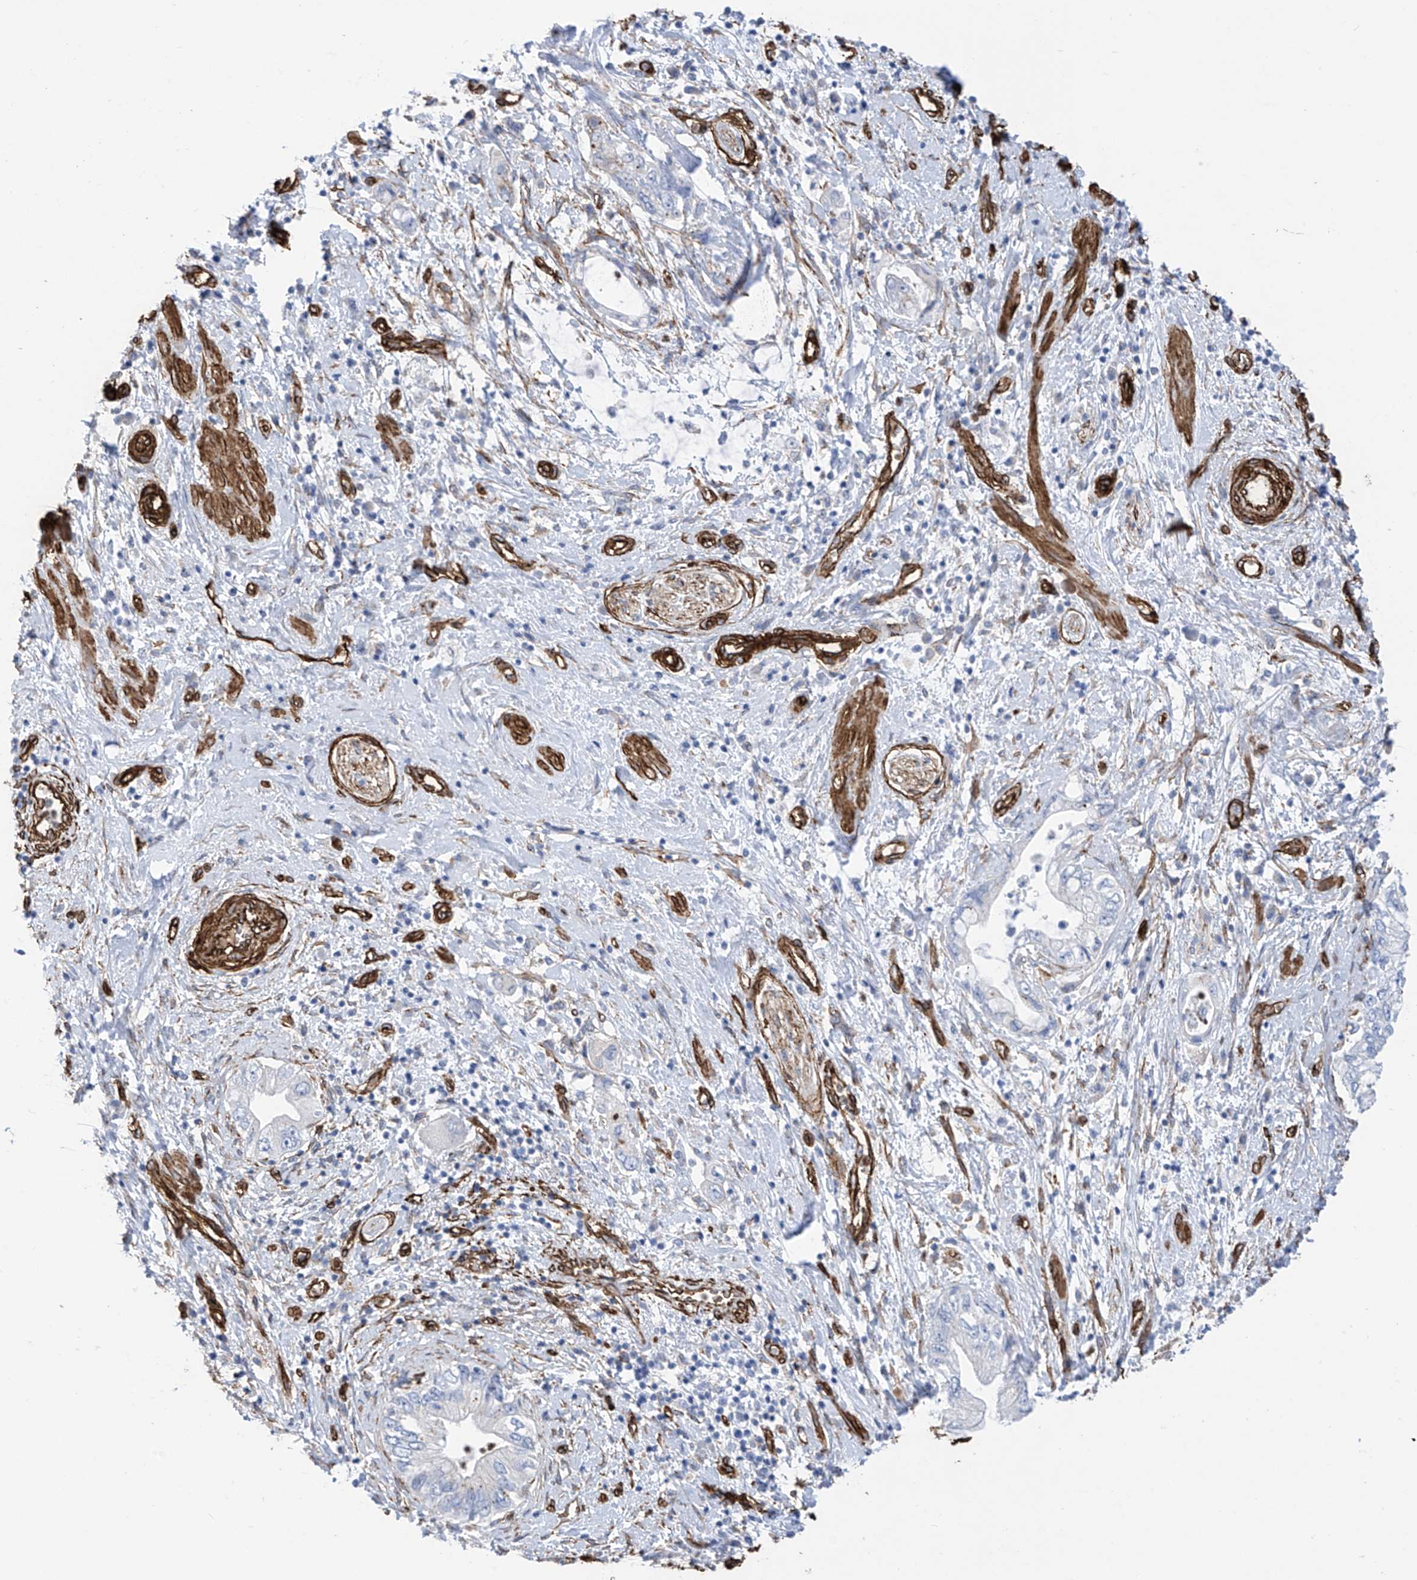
{"staining": {"intensity": "negative", "quantity": "none", "location": "none"}, "tissue": "pancreatic cancer", "cell_type": "Tumor cells", "image_type": "cancer", "snomed": [{"axis": "morphology", "description": "Adenocarcinoma, NOS"}, {"axis": "topography", "description": "Pancreas"}], "caption": "Tumor cells are negative for brown protein staining in pancreatic cancer (adenocarcinoma).", "gene": "UBTD1", "patient": {"sex": "female", "age": 73}}